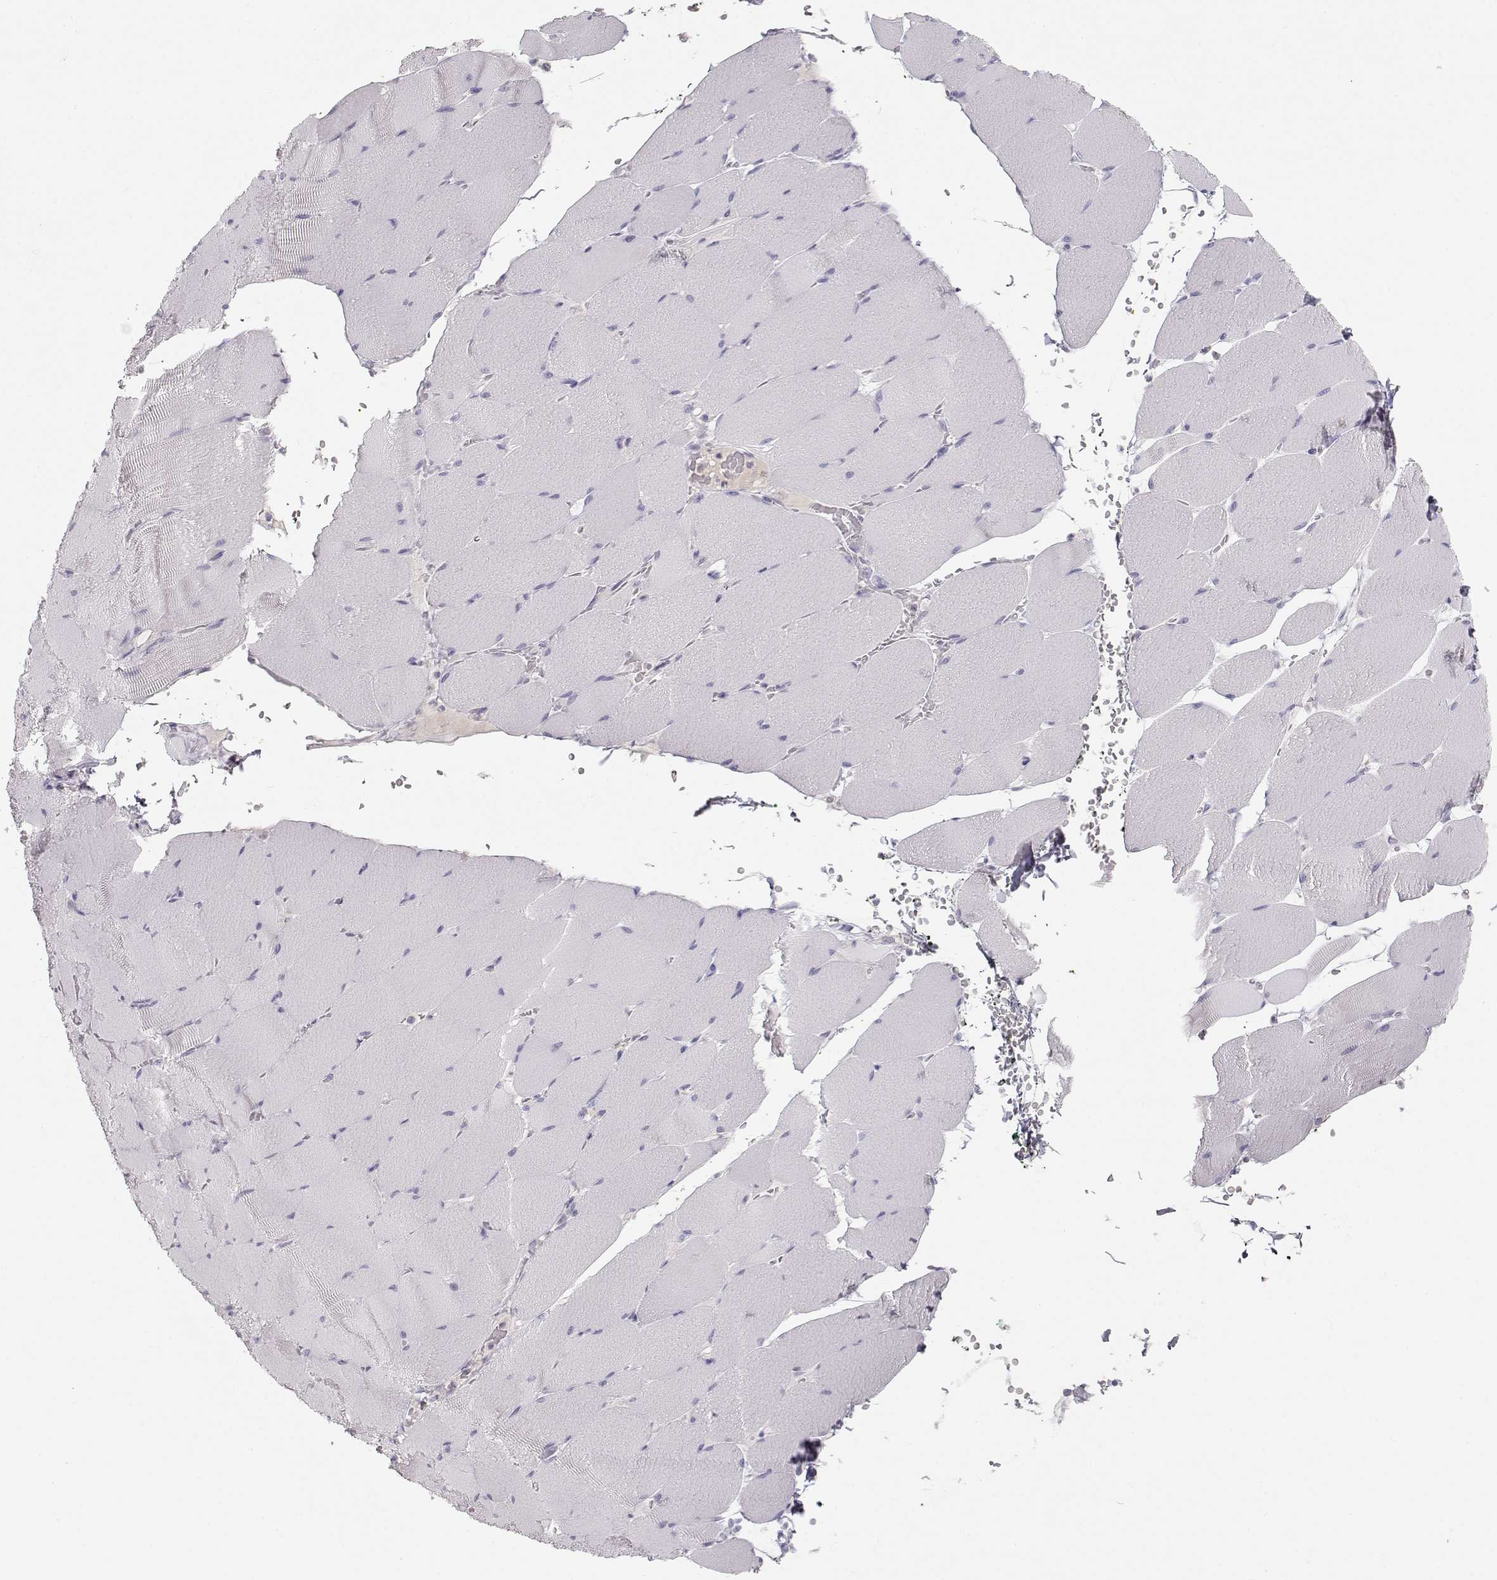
{"staining": {"intensity": "negative", "quantity": "none", "location": "none"}, "tissue": "skeletal muscle", "cell_type": "Myocytes", "image_type": "normal", "snomed": [{"axis": "morphology", "description": "Normal tissue, NOS"}, {"axis": "topography", "description": "Skeletal muscle"}], "caption": "Immunohistochemical staining of benign human skeletal muscle displays no significant expression in myocytes.", "gene": "FAM166A", "patient": {"sex": "male", "age": 56}}